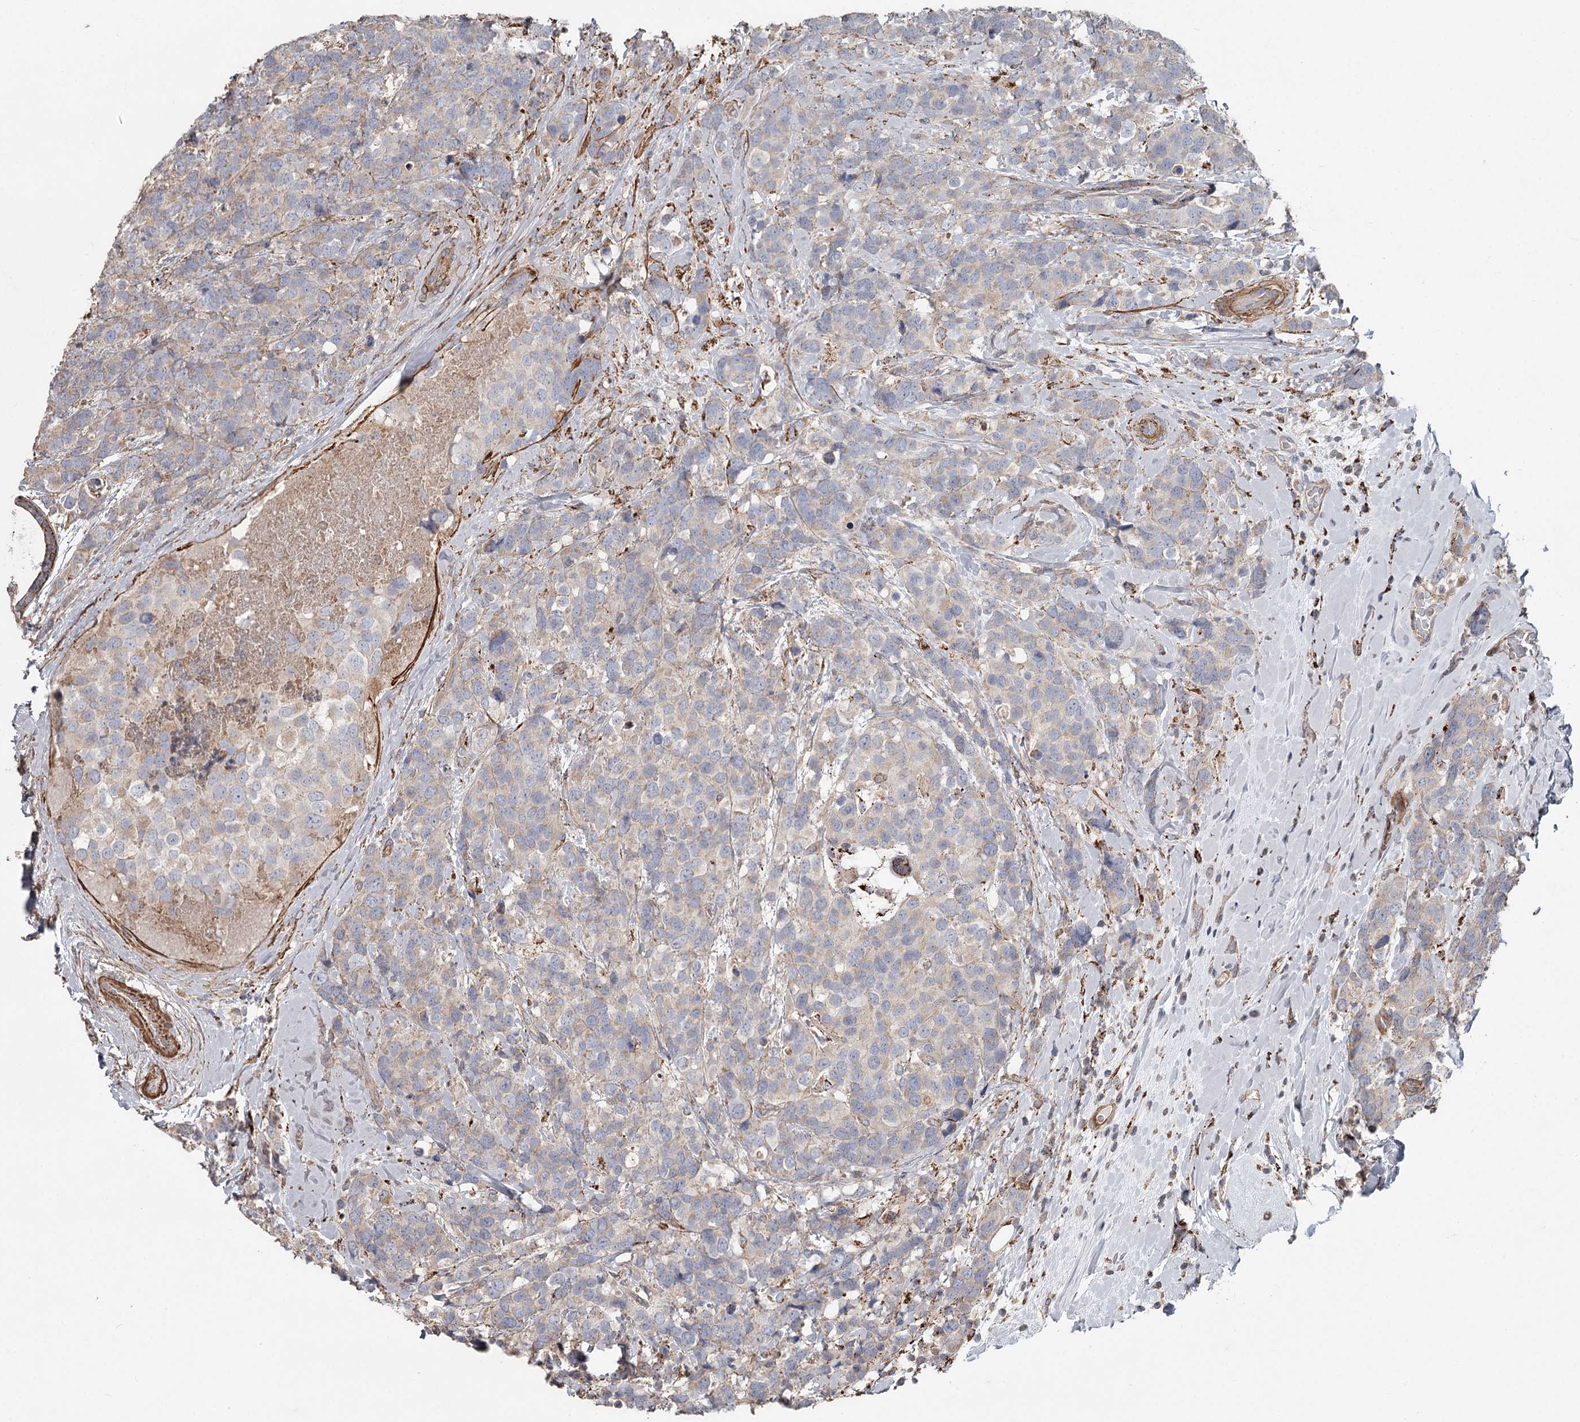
{"staining": {"intensity": "weak", "quantity": "25%-75%", "location": "cytoplasmic/membranous"}, "tissue": "breast cancer", "cell_type": "Tumor cells", "image_type": "cancer", "snomed": [{"axis": "morphology", "description": "Lobular carcinoma"}, {"axis": "topography", "description": "Breast"}], "caption": "Immunohistochemical staining of human lobular carcinoma (breast) exhibits low levels of weak cytoplasmic/membranous staining in about 25%-75% of tumor cells.", "gene": "DHRS9", "patient": {"sex": "female", "age": 59}}